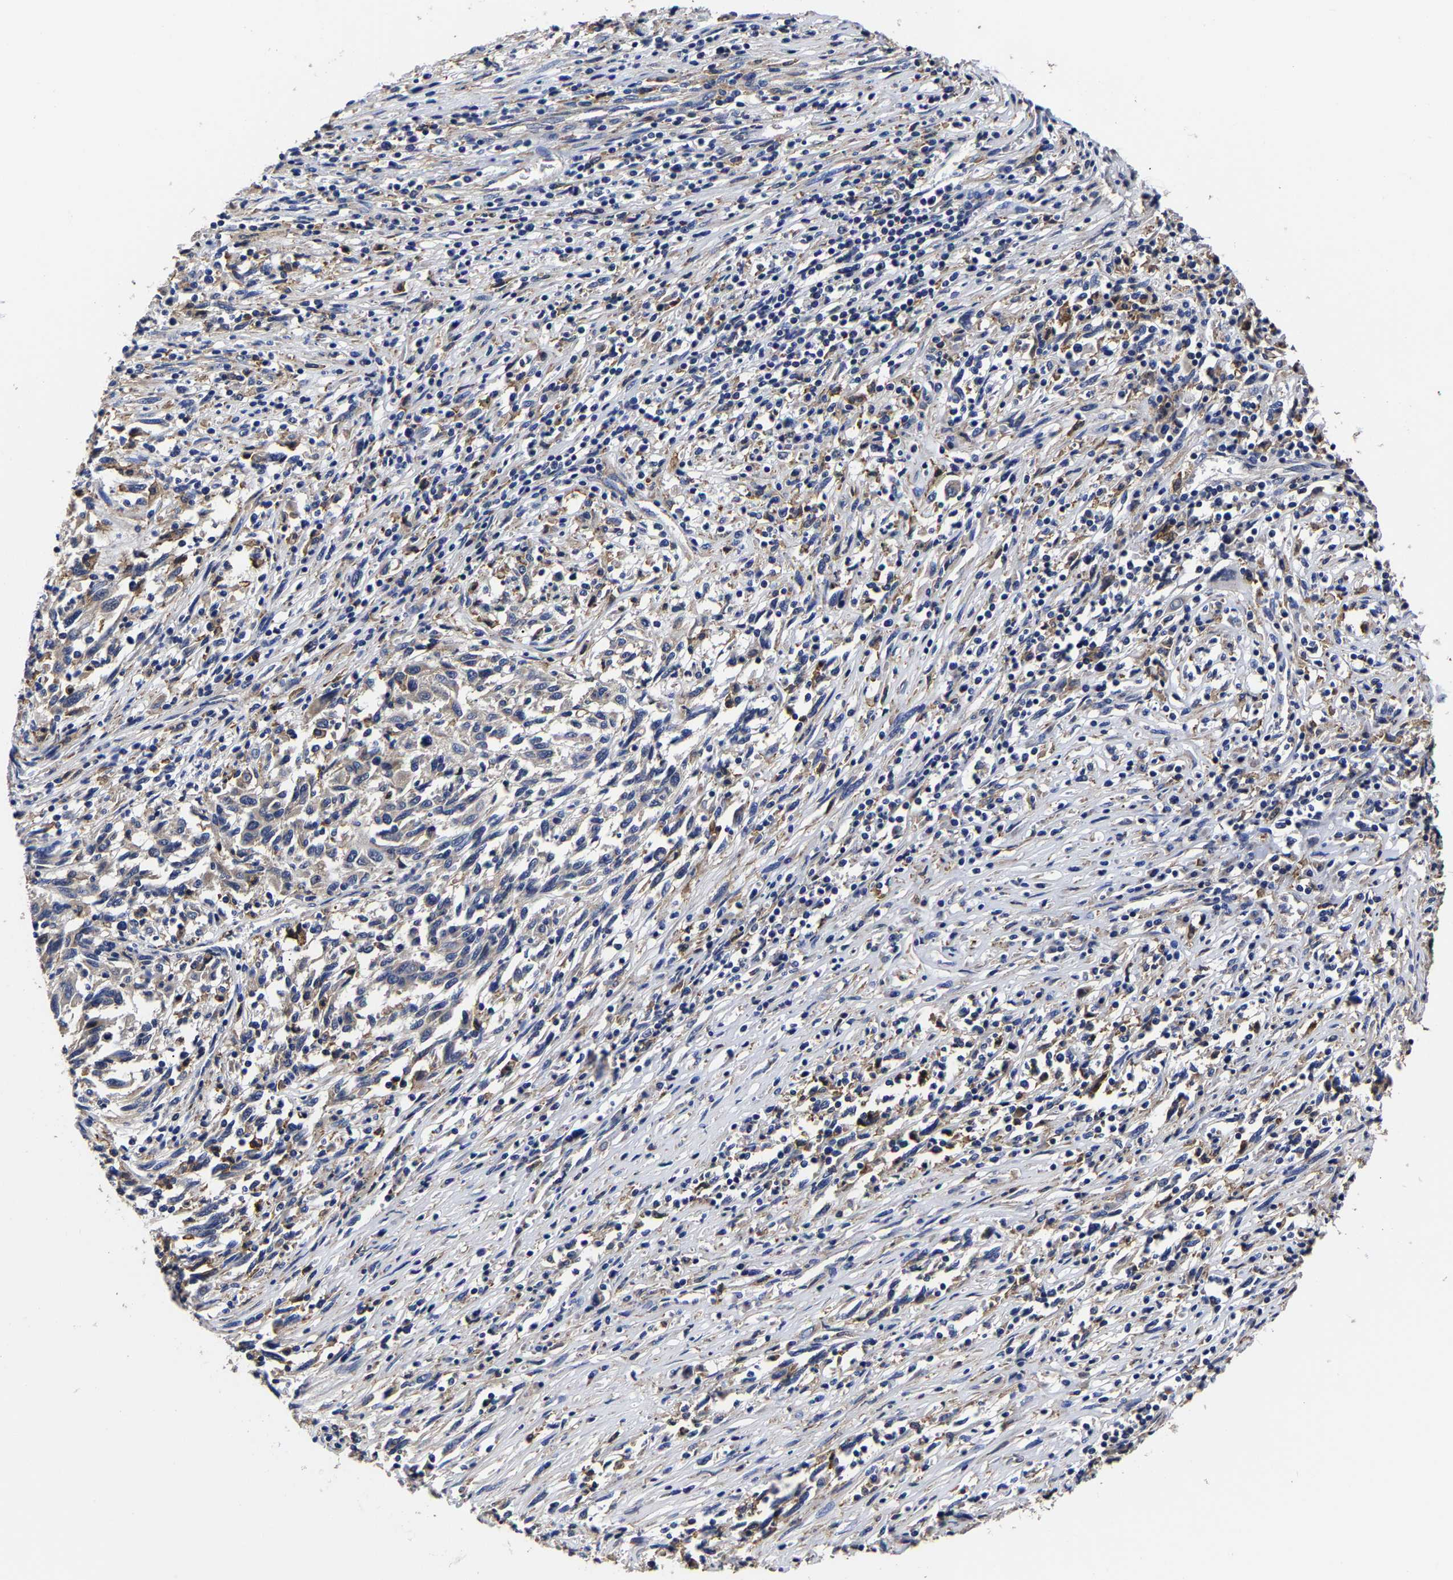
{"staining": {"intensity": "weak", "quantity": "<25%", "location": "cytoplasmic/membranous"}, "tissue": "melanoma", "cell_type": "Tumor cells", "image_type": "cancer", "snomed": [{"axis": "morphology", "description": "Malignant melanoma, Metastatic site"}, {"axis": "topography", "description": "Lymph node"}], "caption": "A micrograph of melanoma stained for a protein shows no brown staining in tumor cells.", "gene": "AASS", "patient": {"sex": "male", "age": 61}}